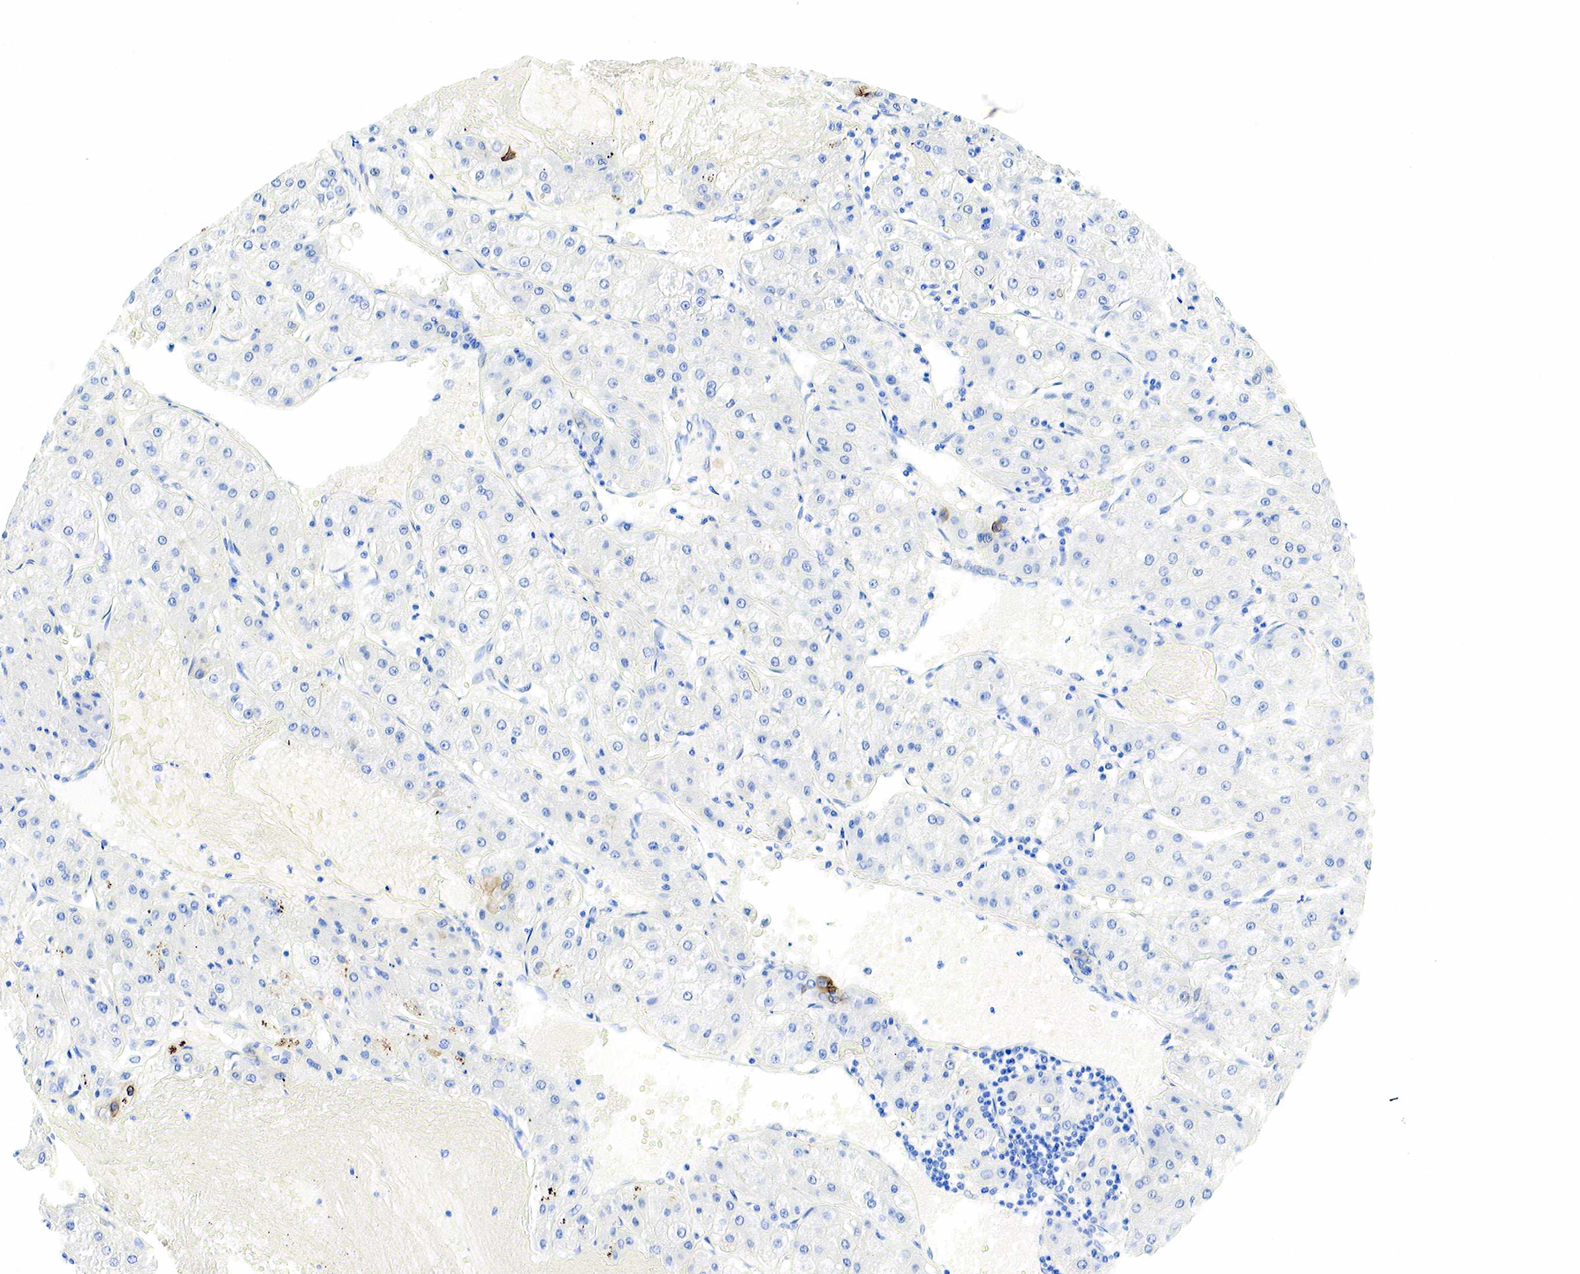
{"staining": {"intensity": "moderate", "quantity": "<25%", "location": "cytoplasmic/membranous"}, "tissue": "liver cancer", "cell_type": "Tumor cells", "image_type": "cancer", "snomed": [{"axis": "morphology", "description": "Carcinoma, Hepatocellular, NOS"}, {"axis": "topography", "description": "Liver"}], "caption": "About <25% of tumor cells in liver cancer demonstrate moderate cytoplasmic/membranous protein staining as visualized by brown immunohistochemical staining.", "gene": "KRT7", "patient": {"sex": "female", "age": 52}}